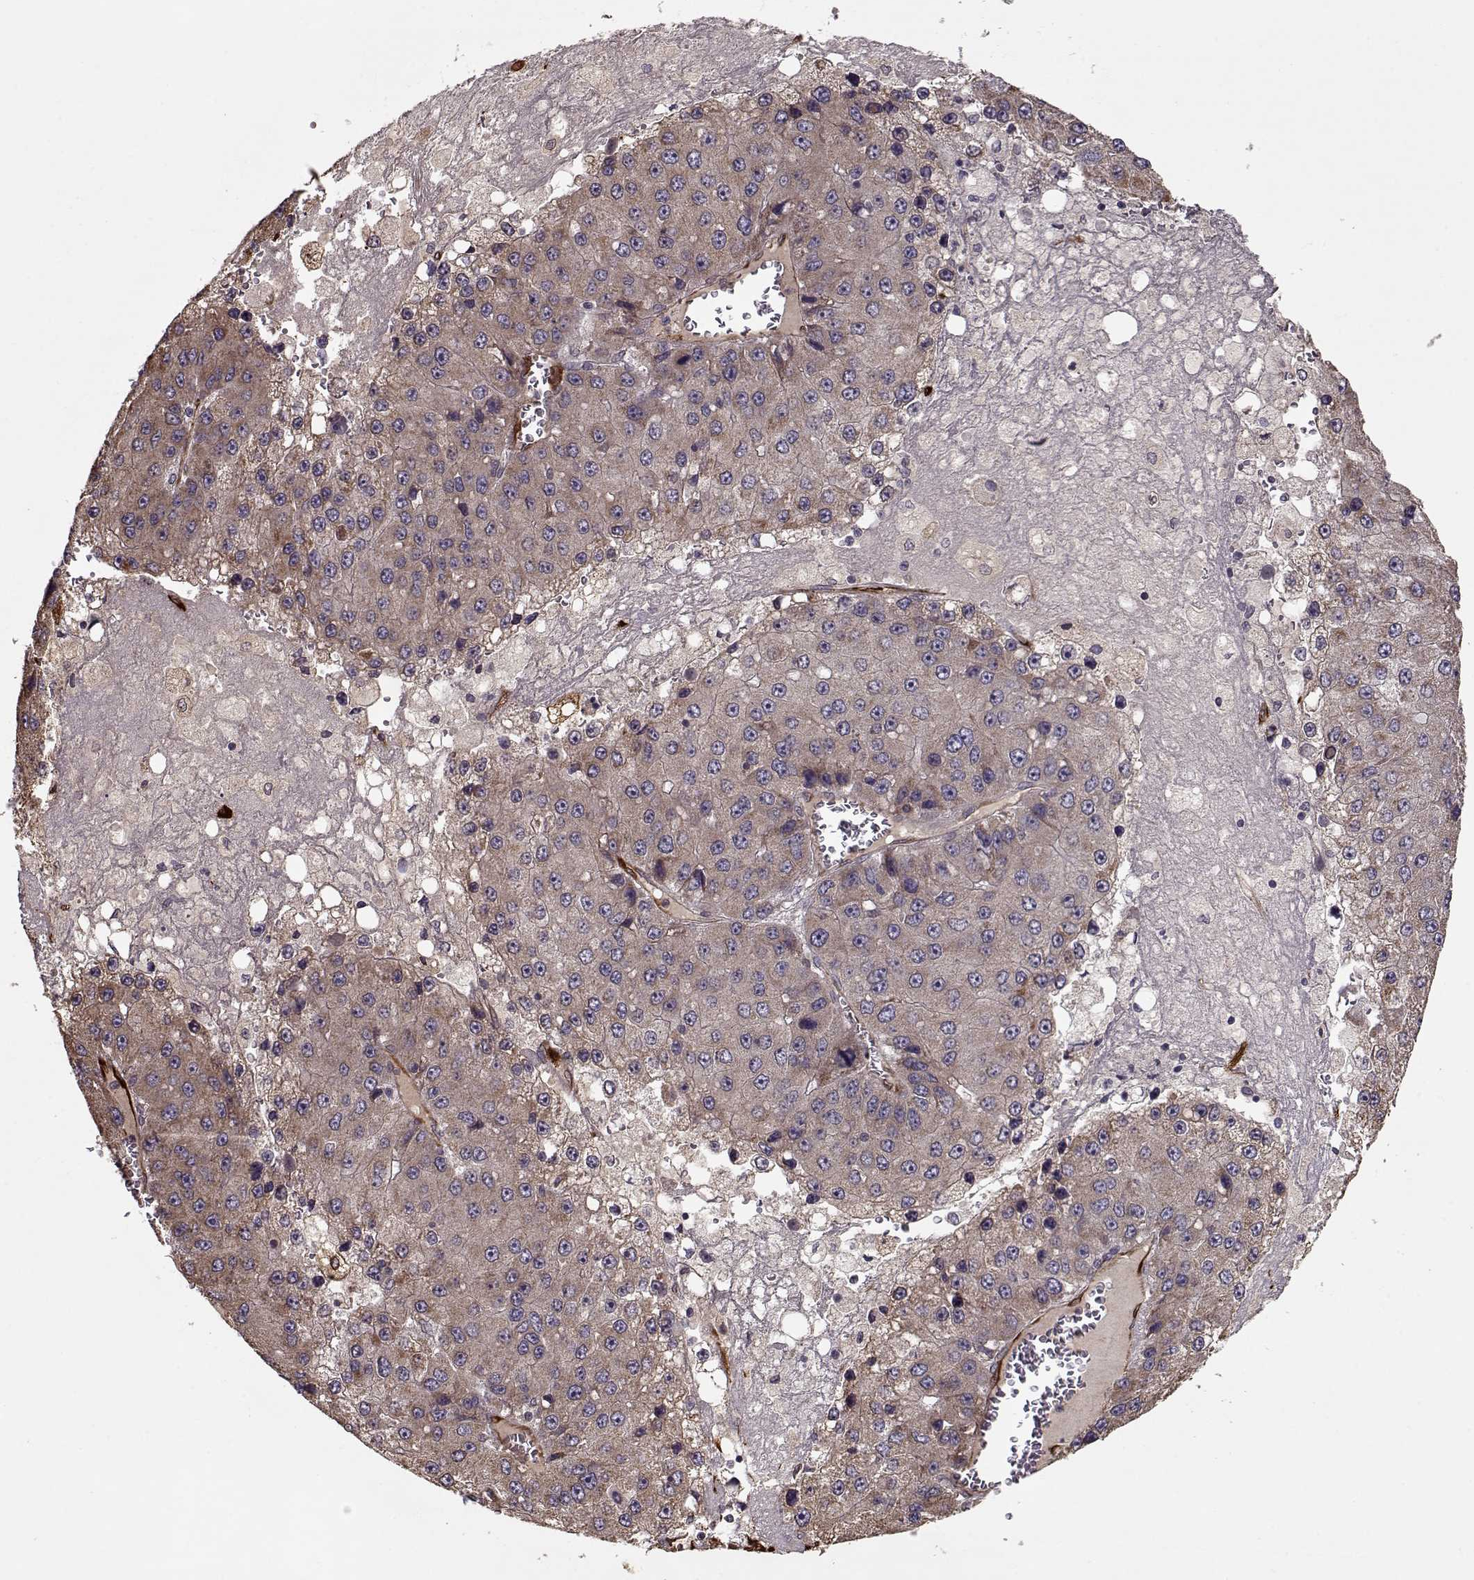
{"staining": {"intensity": "moderate", "quantity": ">75%", "location": "cytoplasmic/membranous"}, "tissue": "liver cancer", "cell_type": "Tumor cells", "image_type": "cancer", "snomed": [{"axis": "morphology", "description": "Carcinoma, Hepatocellular, NOS"}, {"axis": "topography", "description": "Liver"}], "caption": "Tumor cells exhibit moderate cytoplasmic/membranous staining in approximately >75% of cells in hepatocellular carcinoma (liver).", "gene": "IMMP1L", "patient": {"sex": "female", "age": 73}}